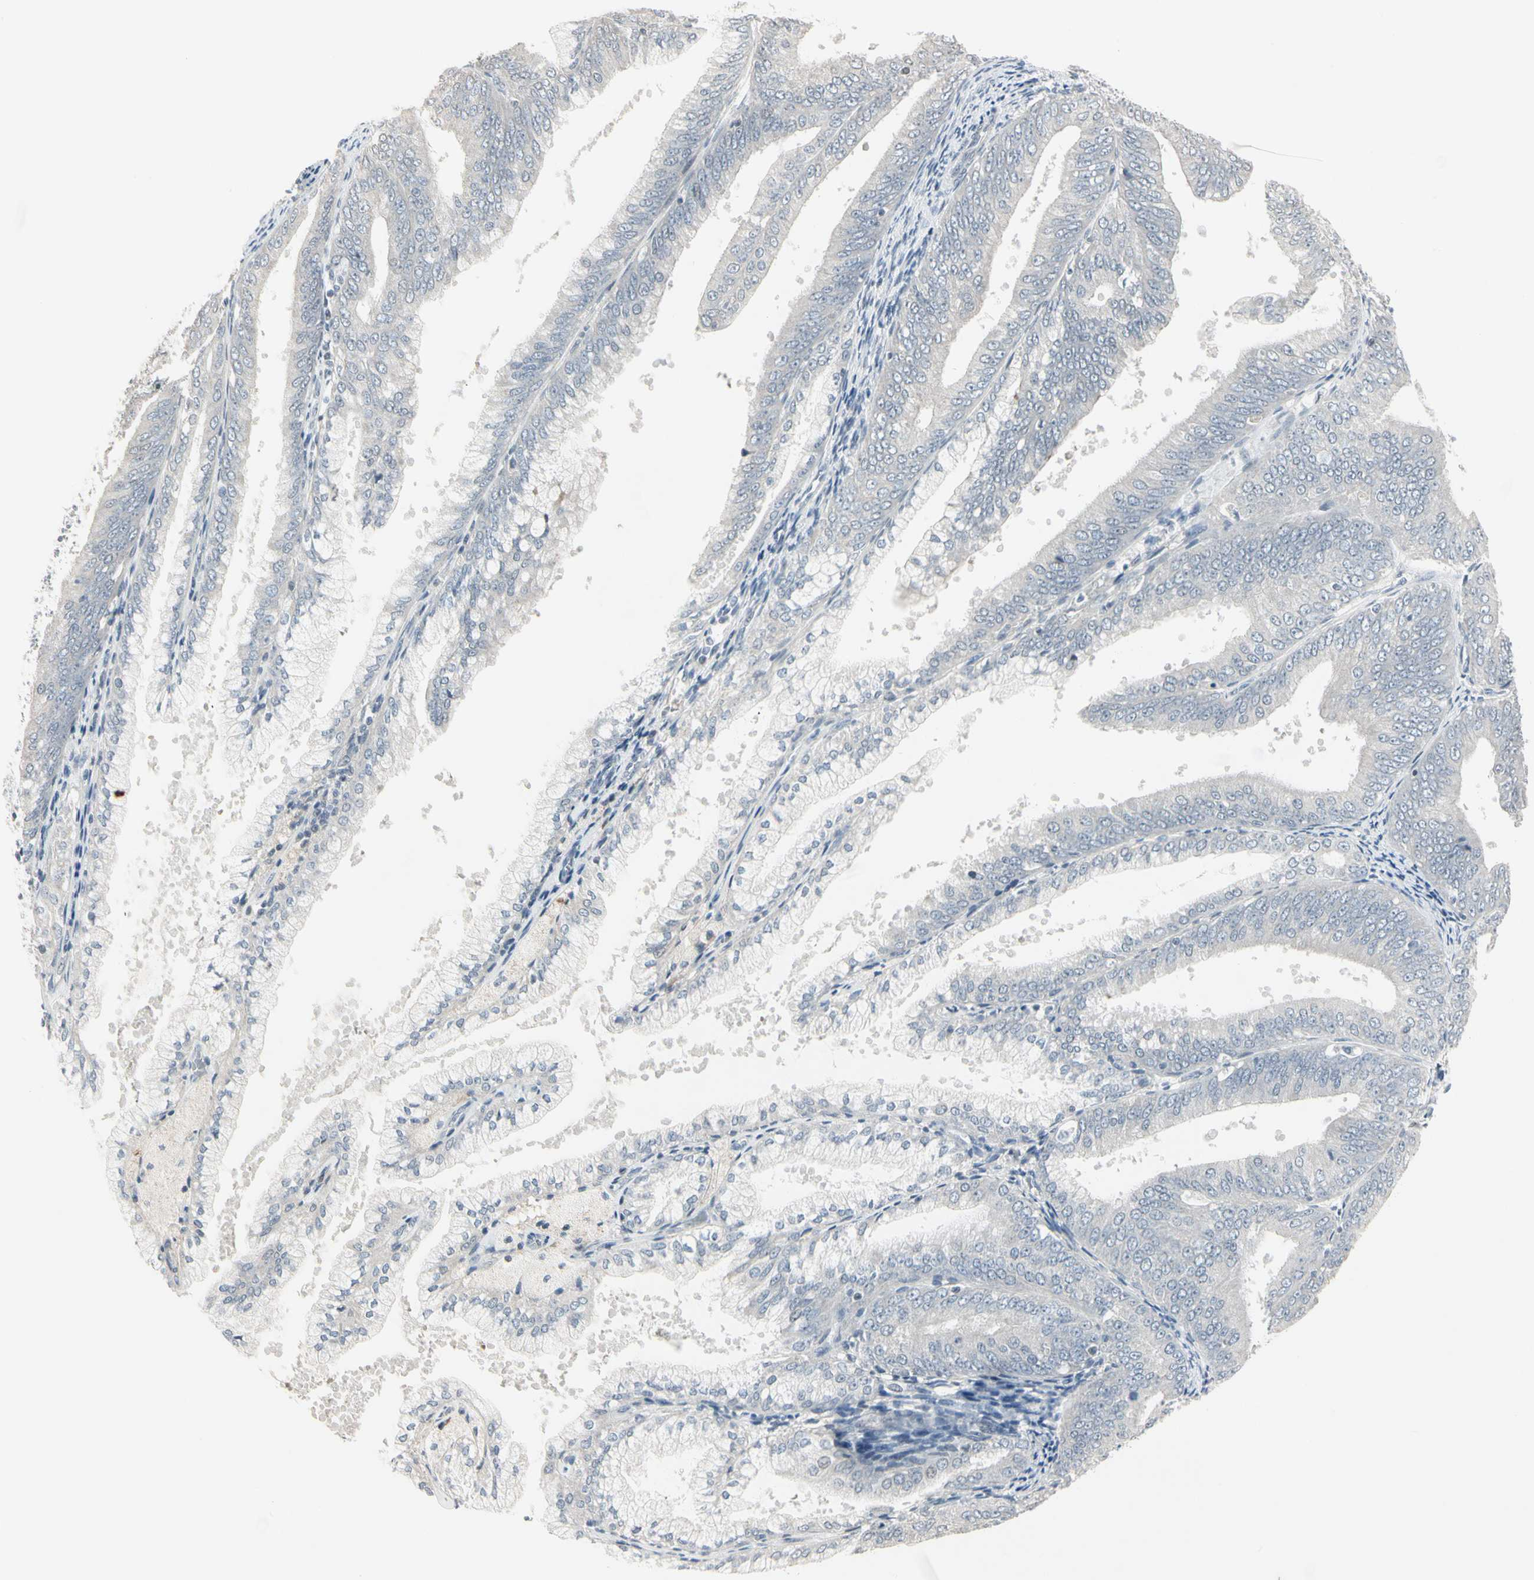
{"staining": {"intensity": "negative", "quantity": "none", "location": "none"}, "tissue": "endometrial cancer", "cell_type": "Tumor cells", "image_type": "cancer", "snomed": [{"axis": "morphology", "description": "Adenocarcinoma, NOS"}, {"axis": "topography", "description": "Endometrium"}], "caption": "Tumor cells are negative for protein expression in human adenocarcinoma (endometrial).", "gene": "DMPK", "patient": {"sex": "female", "age": 63}}